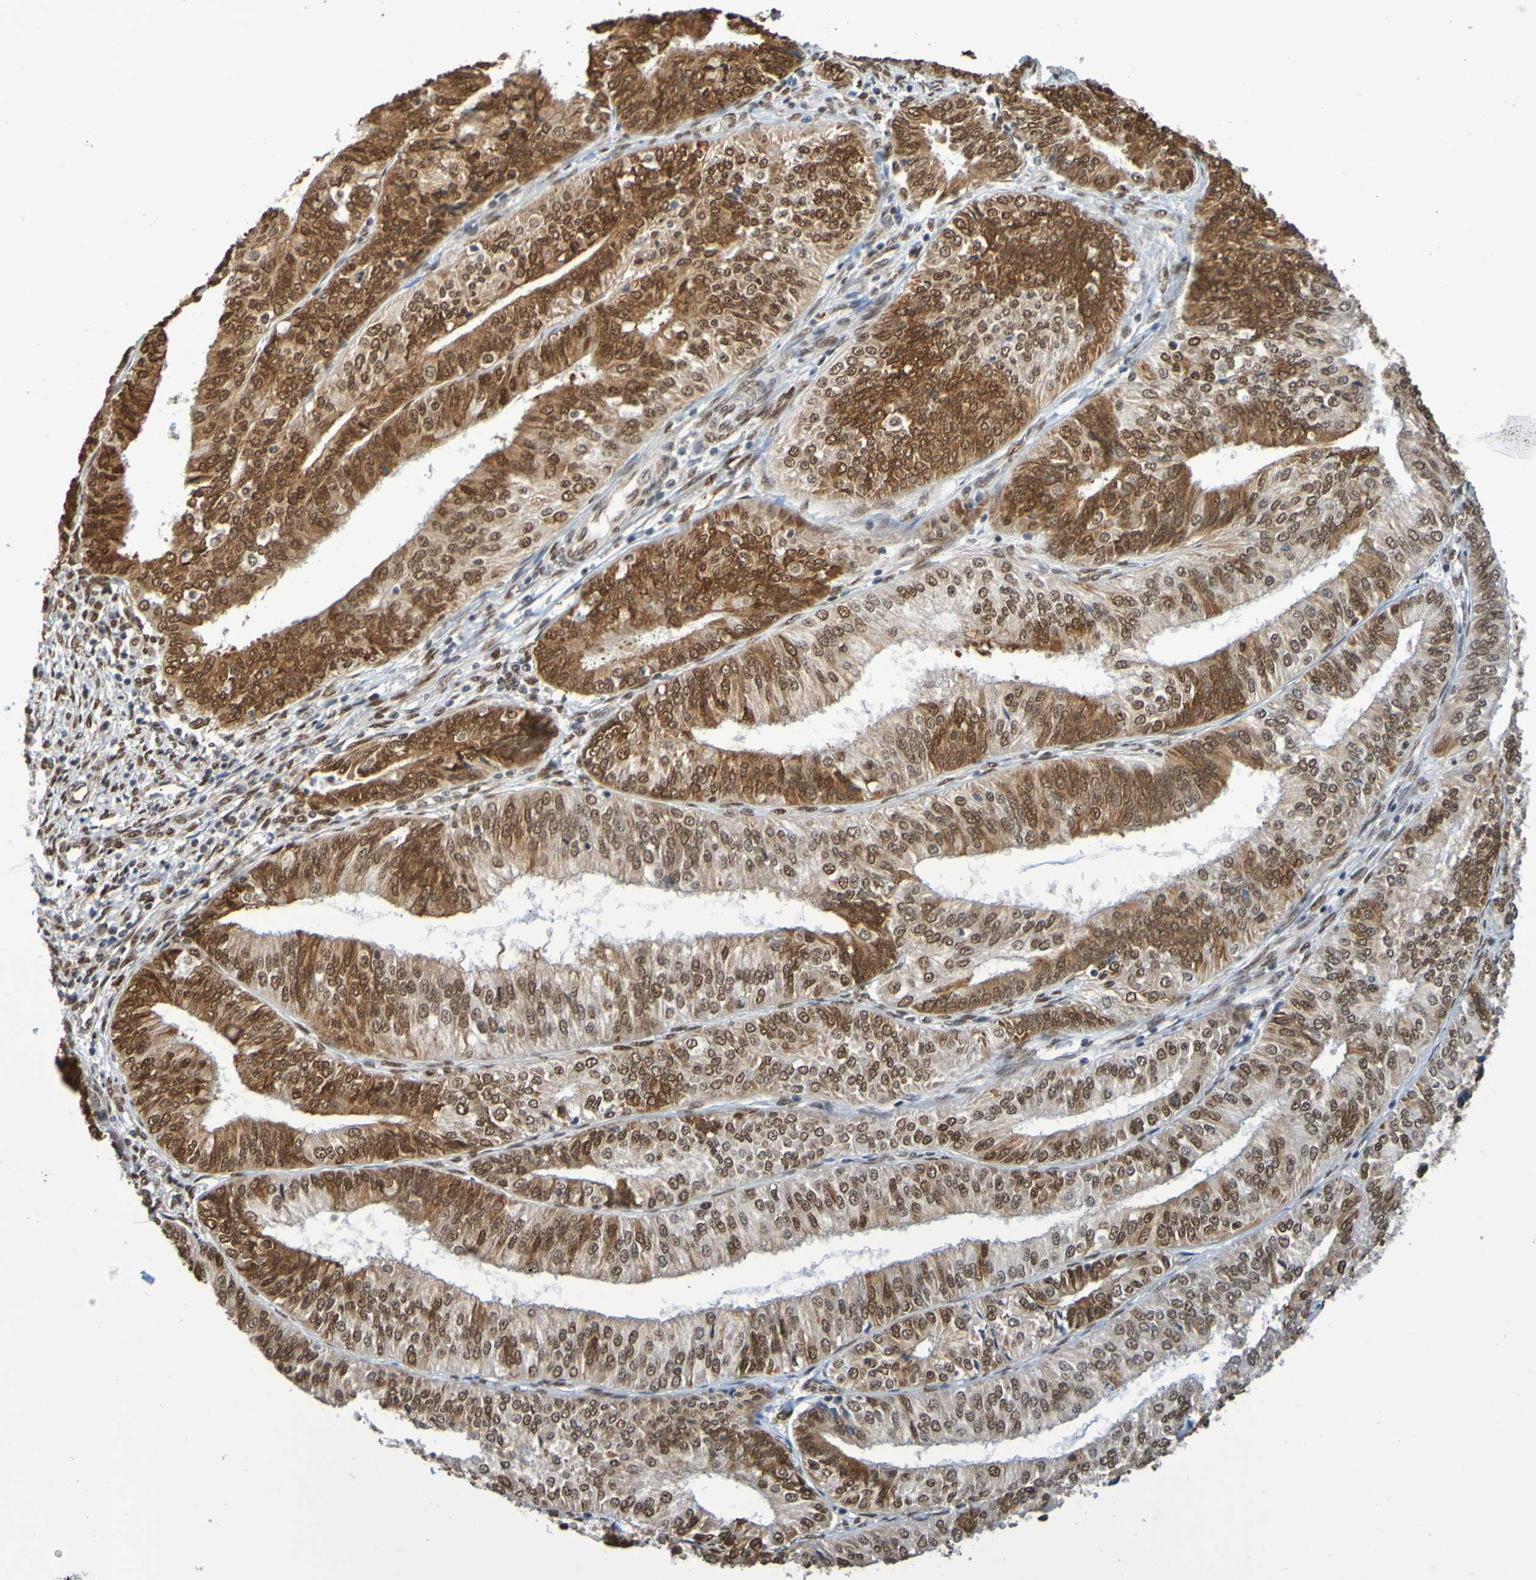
{"staining": {"intensity": "moderate", "quantity": ">75%", "location": "cytoplasmic/membranous,nuclear"}, "tissue": "endometrial cancer", "cell_type": "Tumor cells", "image_type": "cancer", "snomed": [{"axis": "morphology", "description": "Adenocarcinoma, NOS"}, {"axis": "topography", "description": "Endometrium"}], "caption": "A brown stain highlights moderate cytoplasmic/membranous and nuclear expression of a protein in human adenocarcinoma (endometrial) tumor cells.", "gene": "HDAC2", "patient": {"sex": "female", "age": 58}}